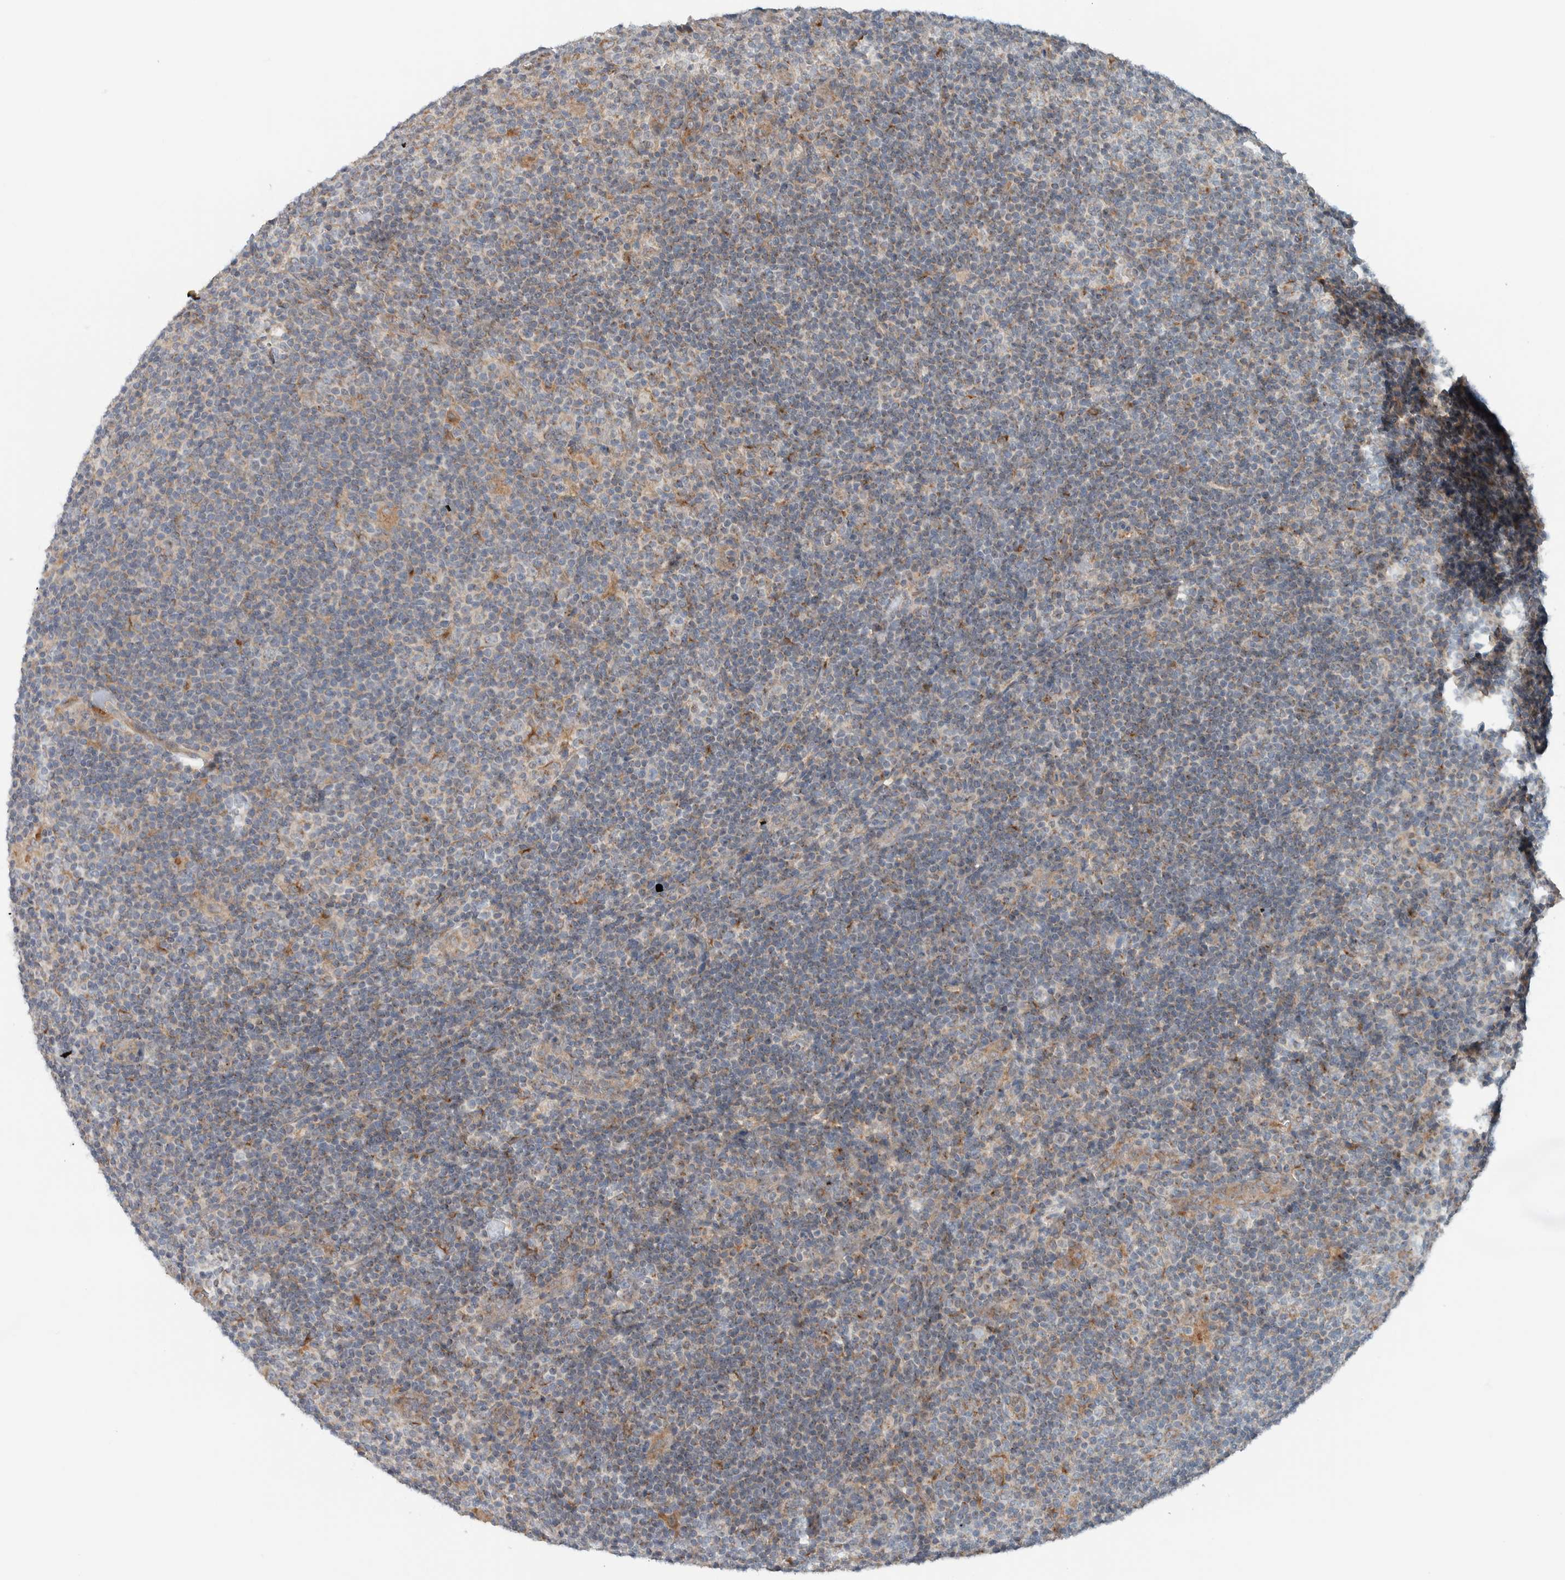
{"staining": {"intensity": "weak", "quantity": "<25%", "location": "cytoplasmic/membranous"}, "tissue": "lymphoma", "cell_type": "Tumor cells", "image_type": "cancer", "snomed": [{"axis": "morphology", "description": "Hodgkin's disease, NOS"}, {"axis": "topography", "description": "Lymph node"}], "caption": "This image is of lymphoma stained with IHC to label a protein in brown with the nuclei are counter-stained blue. There is no staining in tumor cells.", "gene": "RERE", "patient": {"sex": "female", "age": 57}}